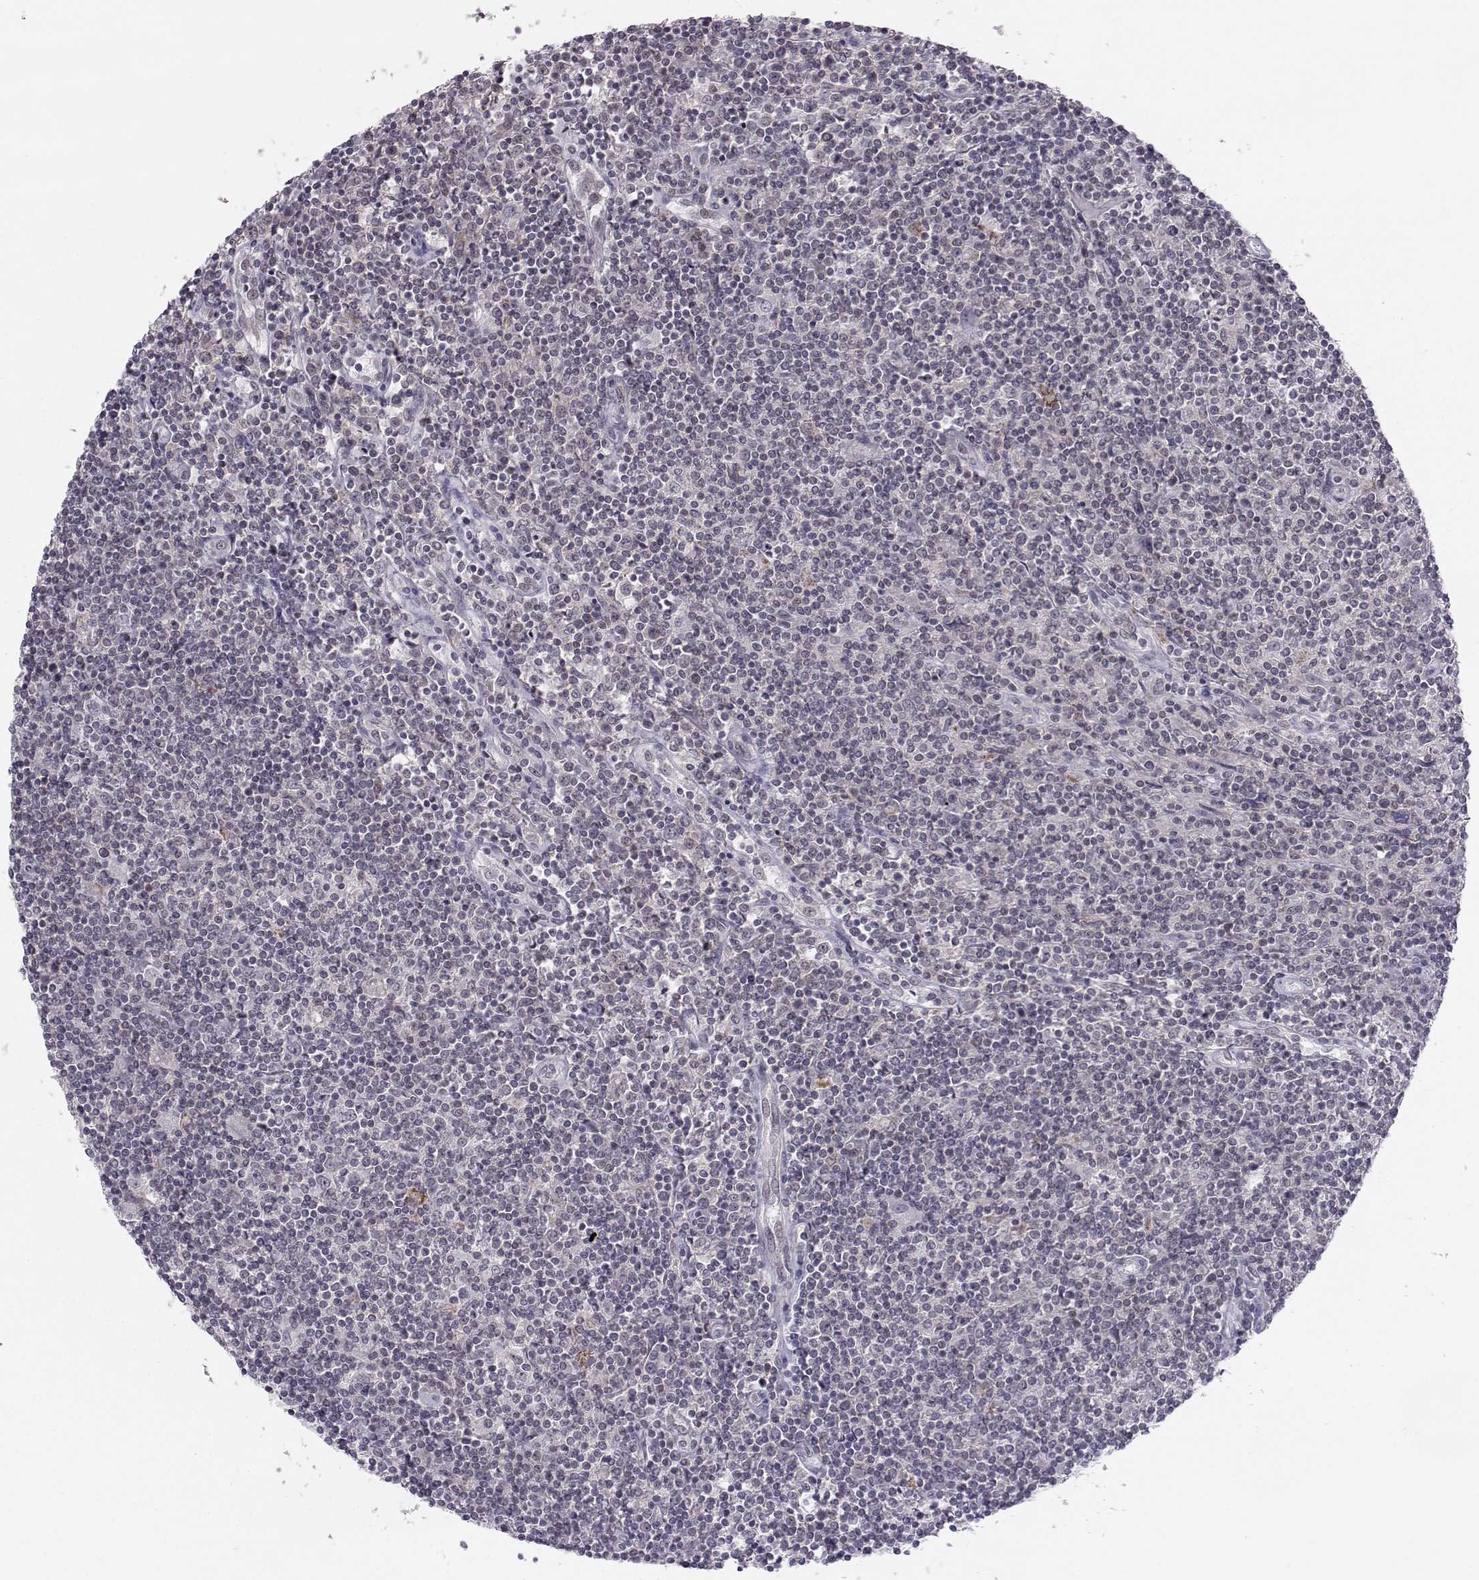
{"staining": {"intensity": "negative", "quantity": "none", "location": "none"}, "tissue": "lymphoma", "cell_type": "Tumor cells", "image_type": "cancer", "snomed": [{"axis": "morphology", "description": "Hodgkin's disease, NOS"}, {"axis": "topography", "description": "Lymph node"}], "caption": "Immunohistochemistry of lymphoma exhibits no positivity in tumor cells.", "gene": "KIF13B", "patient": {"sex": "male", "age": 40}}